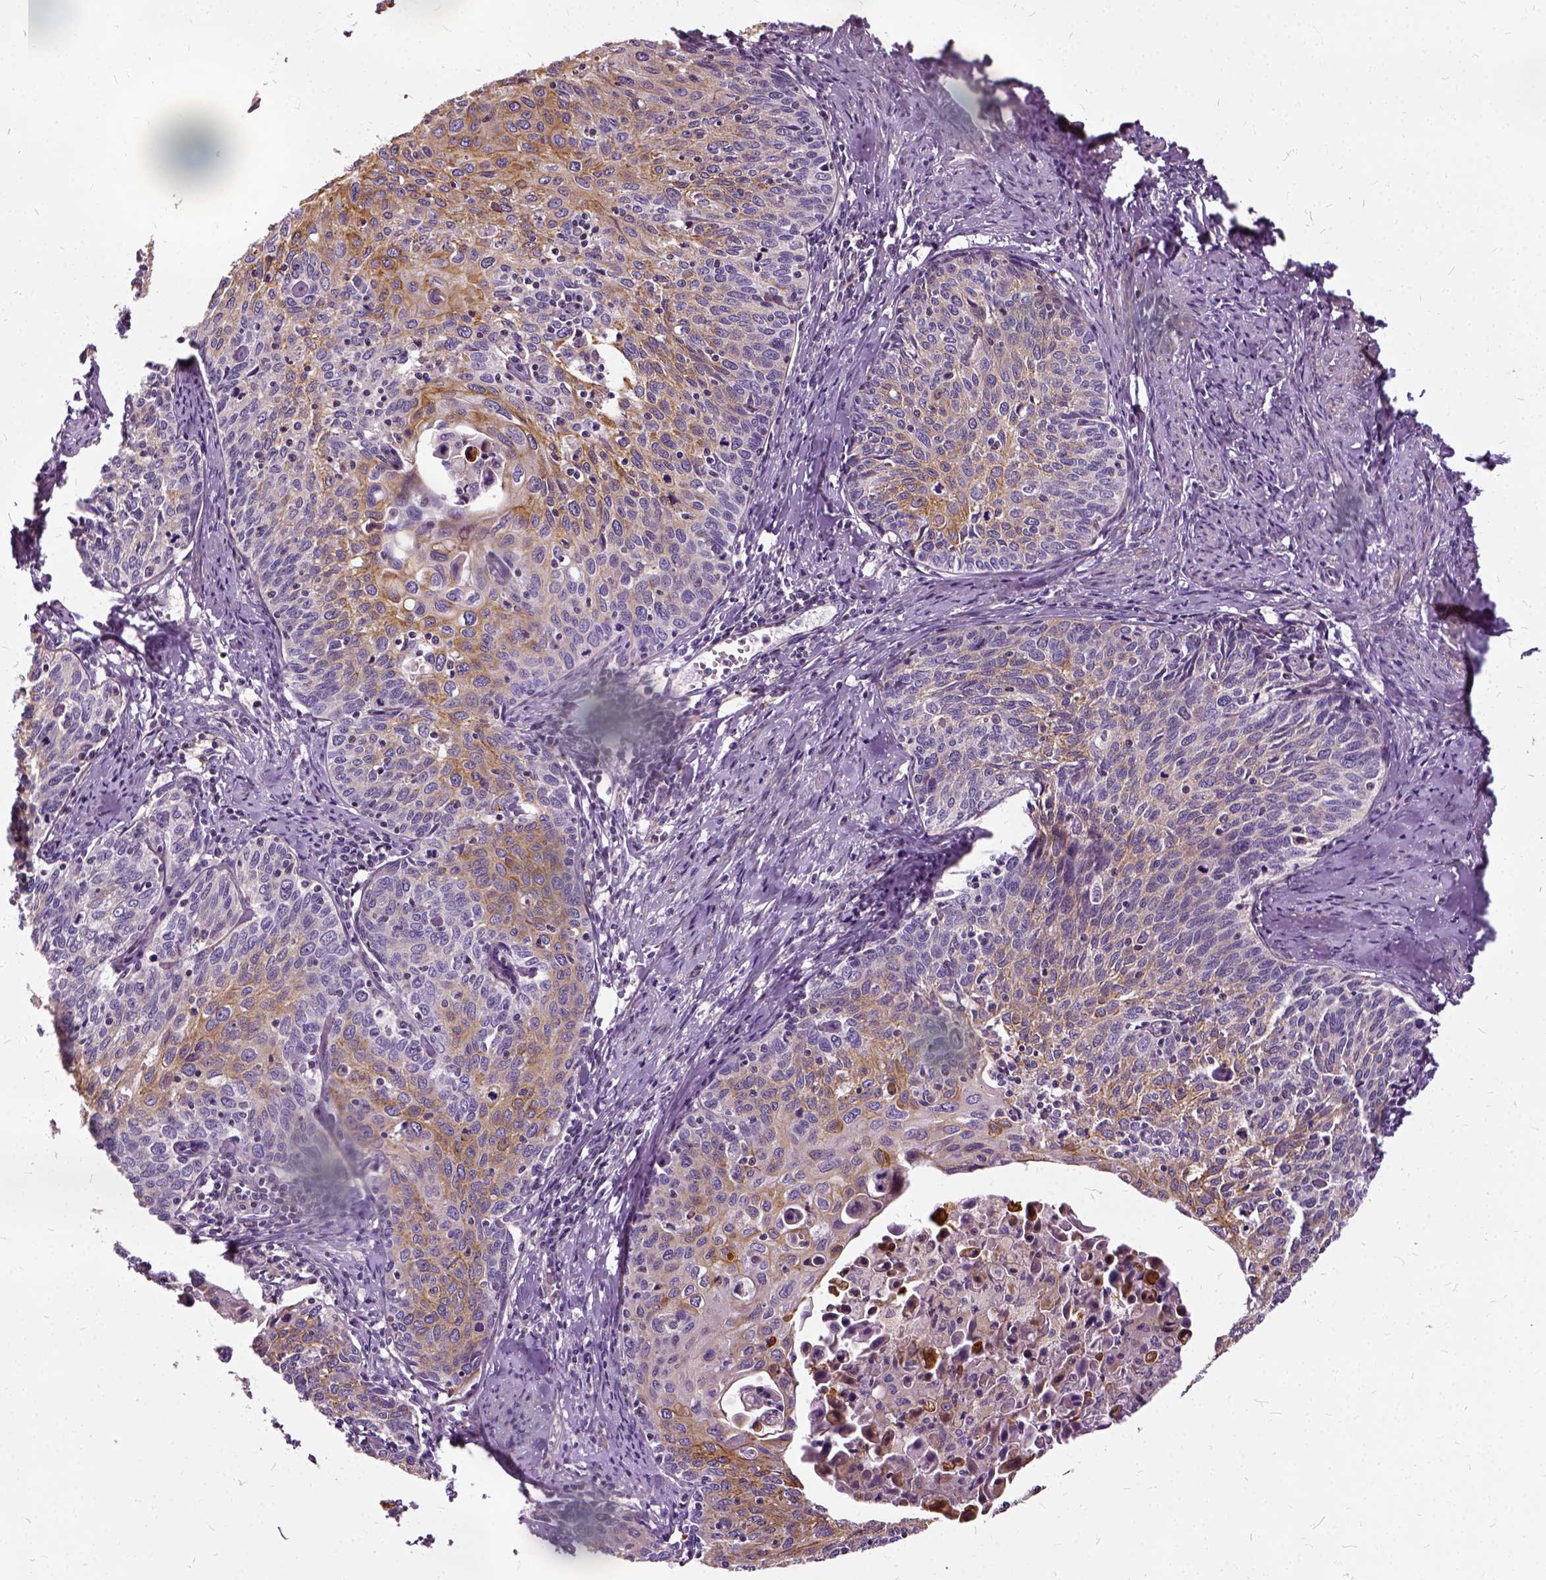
{"staining": {"intensity": "moderate", "quantity": "25%-75%", "location": "cytoplasmic/membranous"}, "tissue": "cervical cancer", "cell_type": "Tumor cells", "image_type": "cancer", "snomed": [{"axis": "morphology", "description": "Squamous cell carcinoma, NOS"}, {"axis": "topography", "description": "Cervix"}], "caption": "Squamous cell carcinoma (cervical) stained with DAB (3,3'-diaminobenzidine) immunohistochemistry (IHC) exhibits medium levels of moderate cytoplasmic/membranous staining in about 25%-75% of tumor cells.", "gene": "ILRUN", "patient": {"sex": "female", "age": 62}}